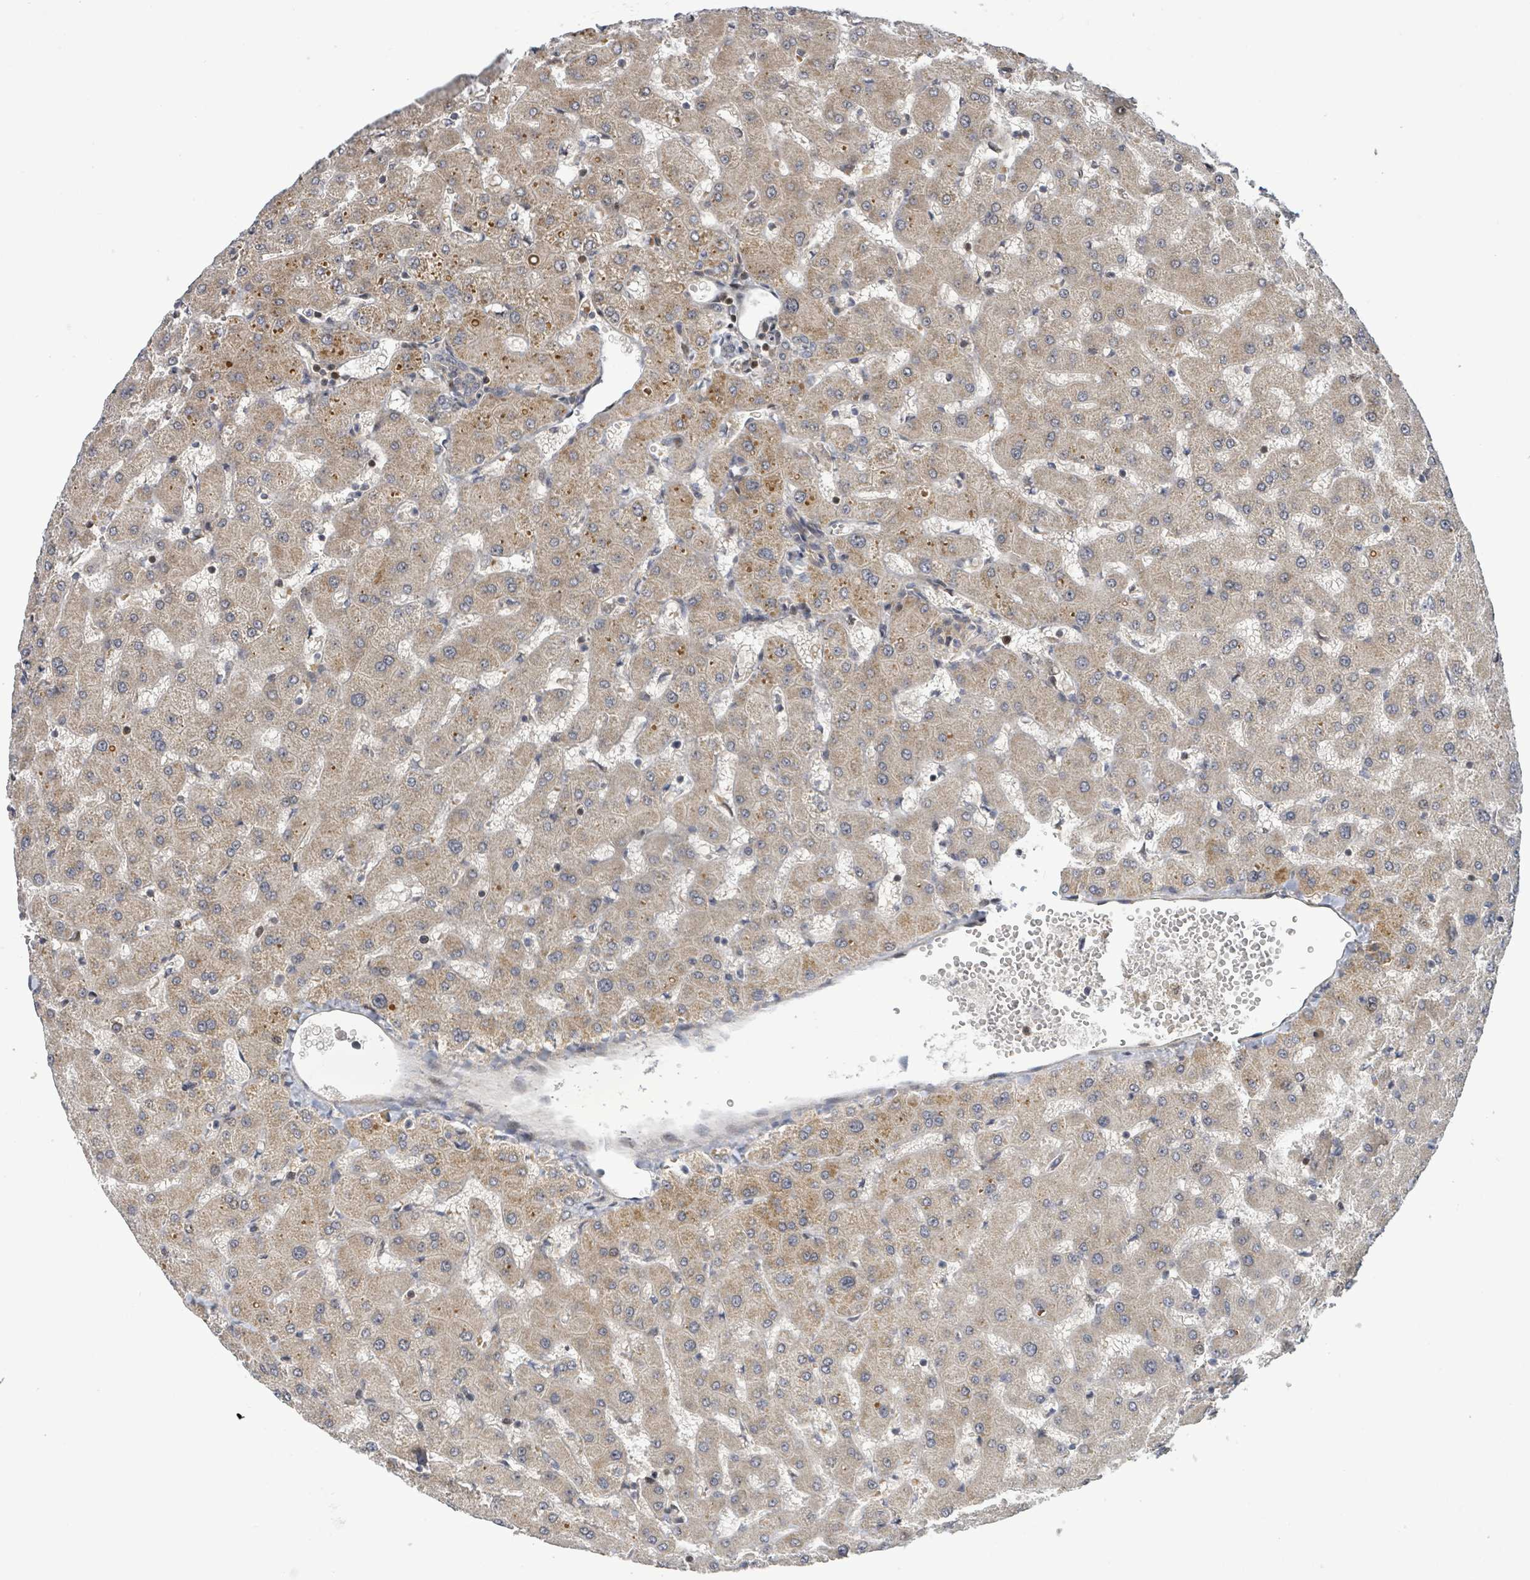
{"staining": {"intensity": "weak", "quantity": ">75%", "location": "cytoplasmic/membranous"}, "tissue": "liver", "cell_type": "Cholangiocytes", "image_type": "normal", "snomed": [{"axis": "morphology", "description": "Normal tissue, NOS"}, {"axis": "topography", "description": "Liver"}], "caption": "Cholangiocytes show low levels of weak cytoplasmic/membranous staining in about >75% of cells in benign human liver.", "gene": "ITGA11", "patient": {"sex": "female", "age": 63}}